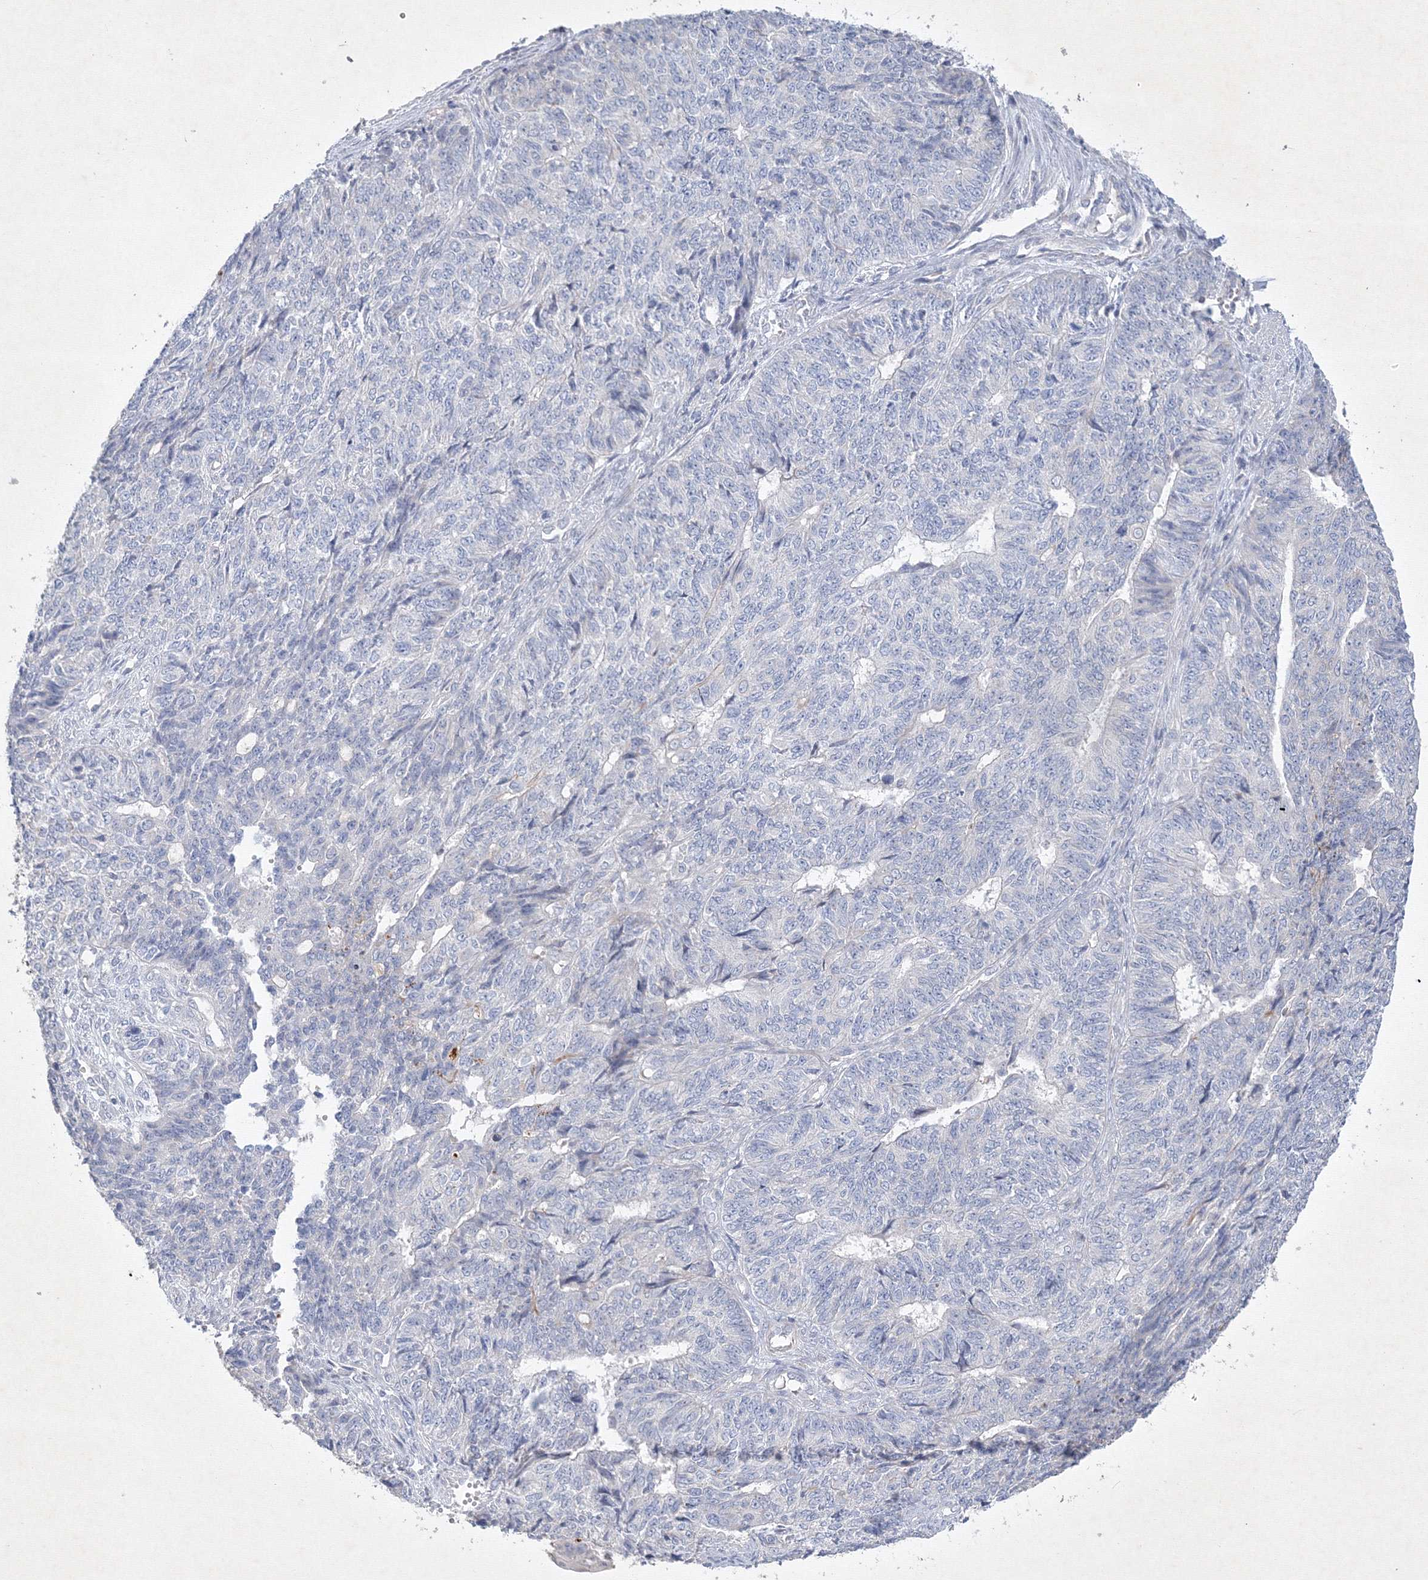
{"staining": {"intensity": "negative", "quantity": "none", "location": "none"}, "tissue": "endometrial cancer", "cell_type": "Tumor cells", "image_type": "cancer", "snomed": [{"axis": "morphology", "description": "Adenocarcinoma, NOS"}, {"axis": "topography", "description": "Endometrium"}], "caption": "This image is of adenocarcinoma (endometrial) stained with immunohistochemistry to label a protein in brown with the nuclei are counter-stained blue. There is no expression in tumor cells.", "gene": "CXXC4", "patient": {"sex": "female", "age": 32}}